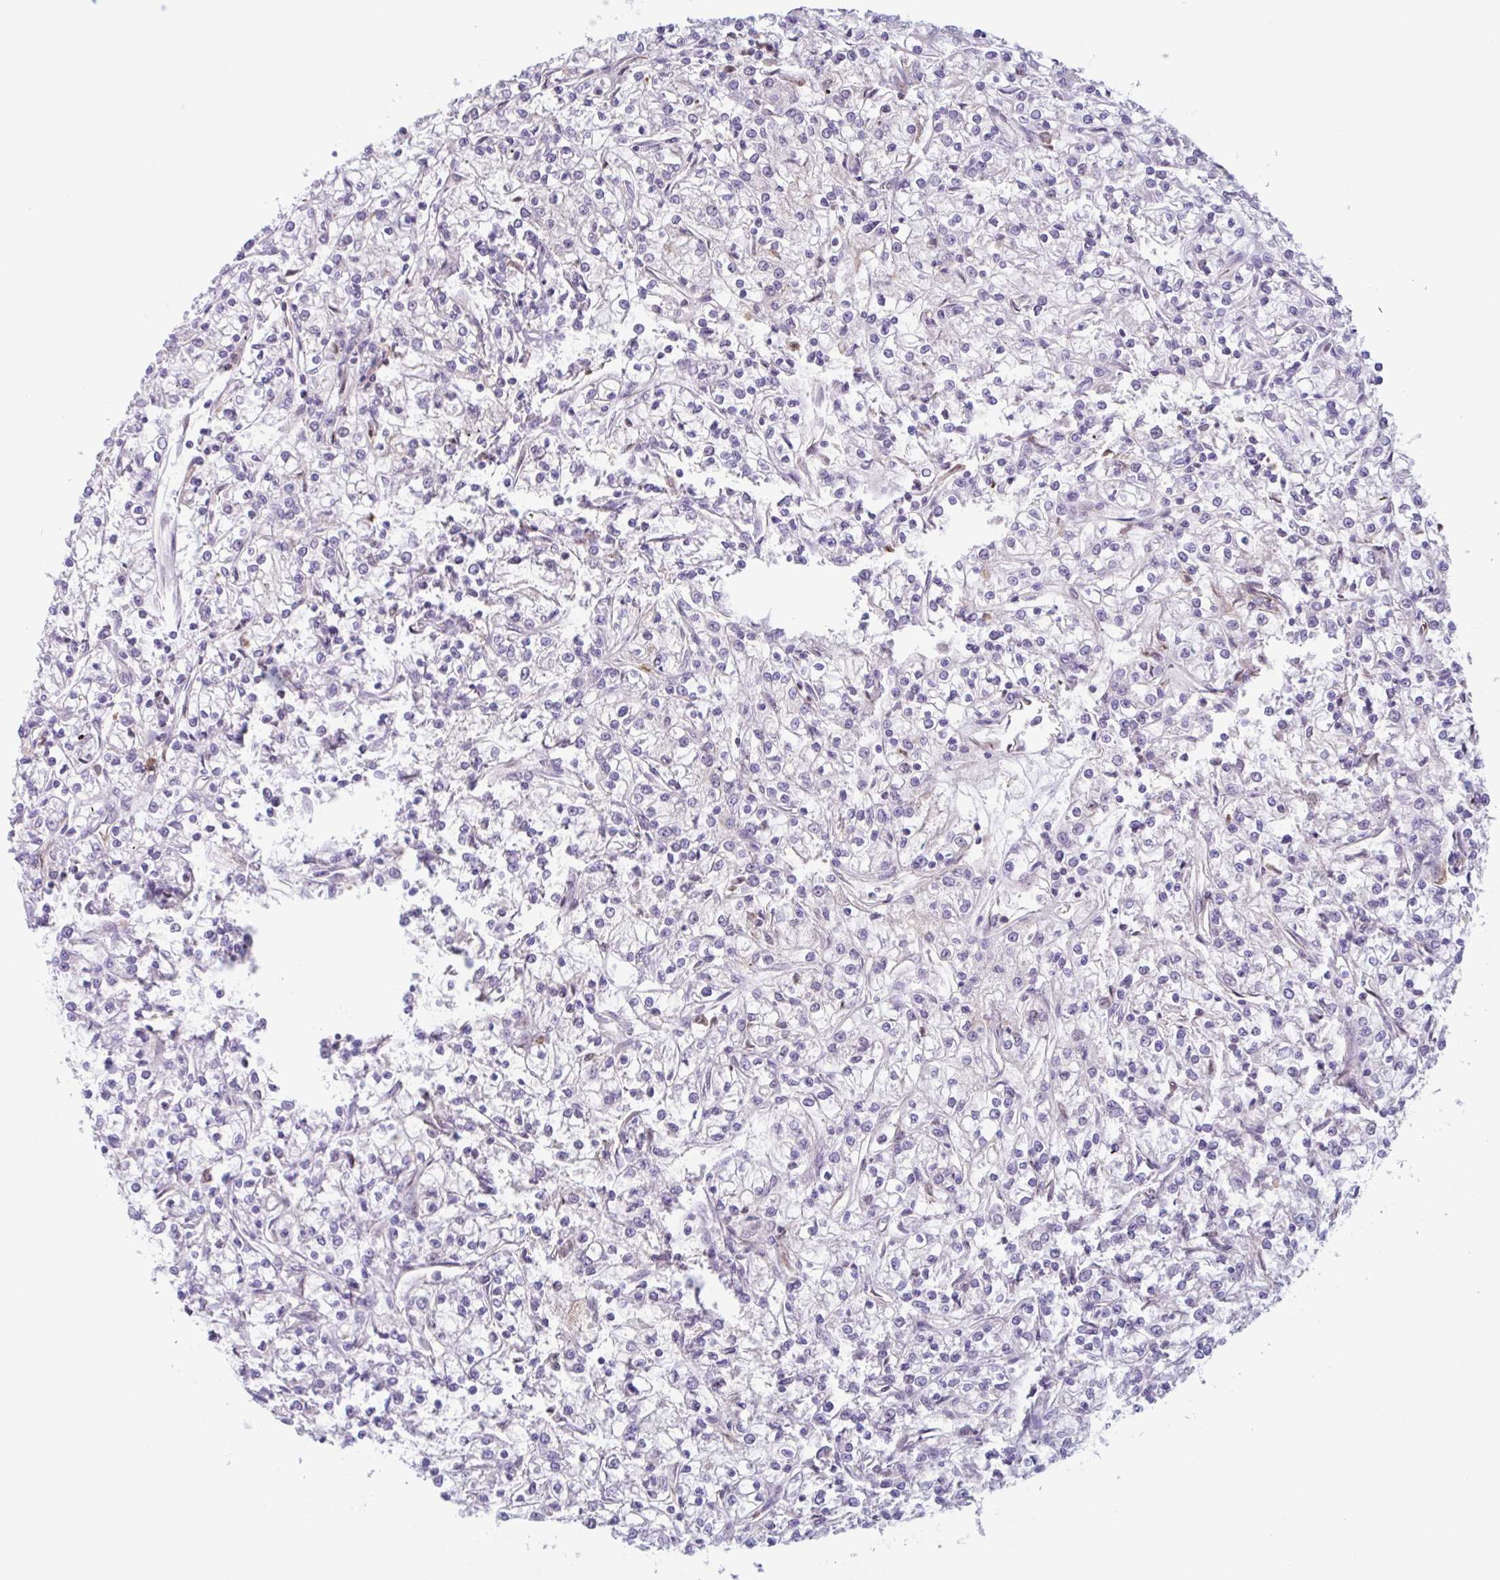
{"staining": {"intensity": "negative", "quantity": "none", "location": "none"}, "tissue": "renal cancer", "cell_type": "Tumor cells", "image_type": "cancer", "snomed": [{"axis": "morphology", "description": "Adenocarcinoma, NOS"}, {"axis": "topography", "description": "Kidney"}], "caption": "The histopathology image exhibits no significant positivity in tumor cells of renal adenocarcinoma. Brightfield microscopy of immunohistochemistry (IHC) stained with DAB (3,3'-diaminobenzidine) (brown) and hematoxylin (blue), captured at high magnification.", "gene": "PLG", "patient": {"sex": "female", "age": 59}}